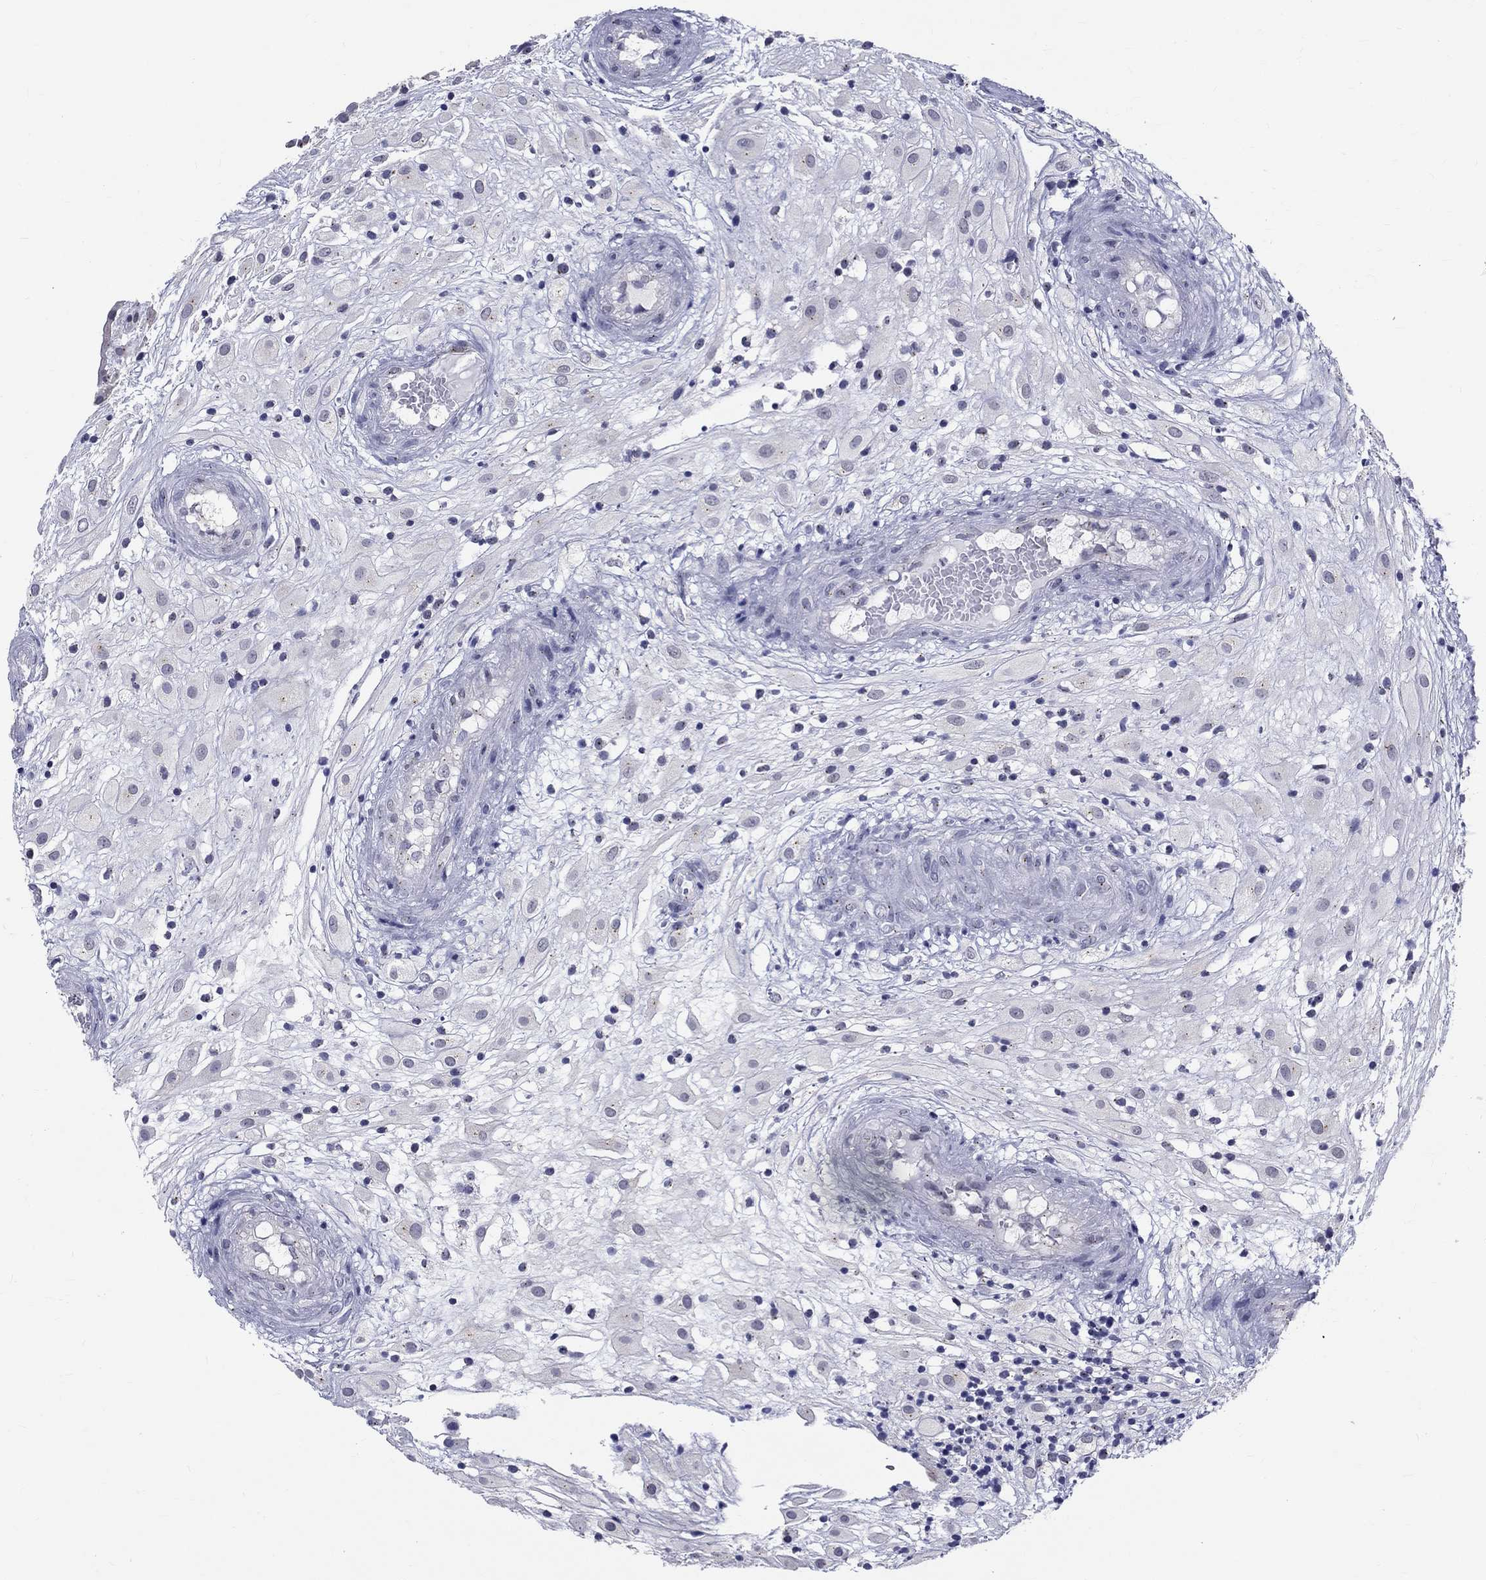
{"staining": {"intensity": "negative", "quantity": "none", "location": "none"}, "tissue": "placenta", "cell_type": "Decidual cells", "image_type": "normal", "snomed": [{"axis": "morphology", "description": "Normal tissue, NOS"}, {"axis": "topography", "description": "Placenta"}], "caption": "Immunohistochemistry of unremarkable human placenta shows no expression in decidual cells. (DAB (3,3'-diaminobenzidine) IHC visualized using brightfield microscopy, high magnification).", "gene": "CEP43", "patient": {"sex": "female", "age": 24}}